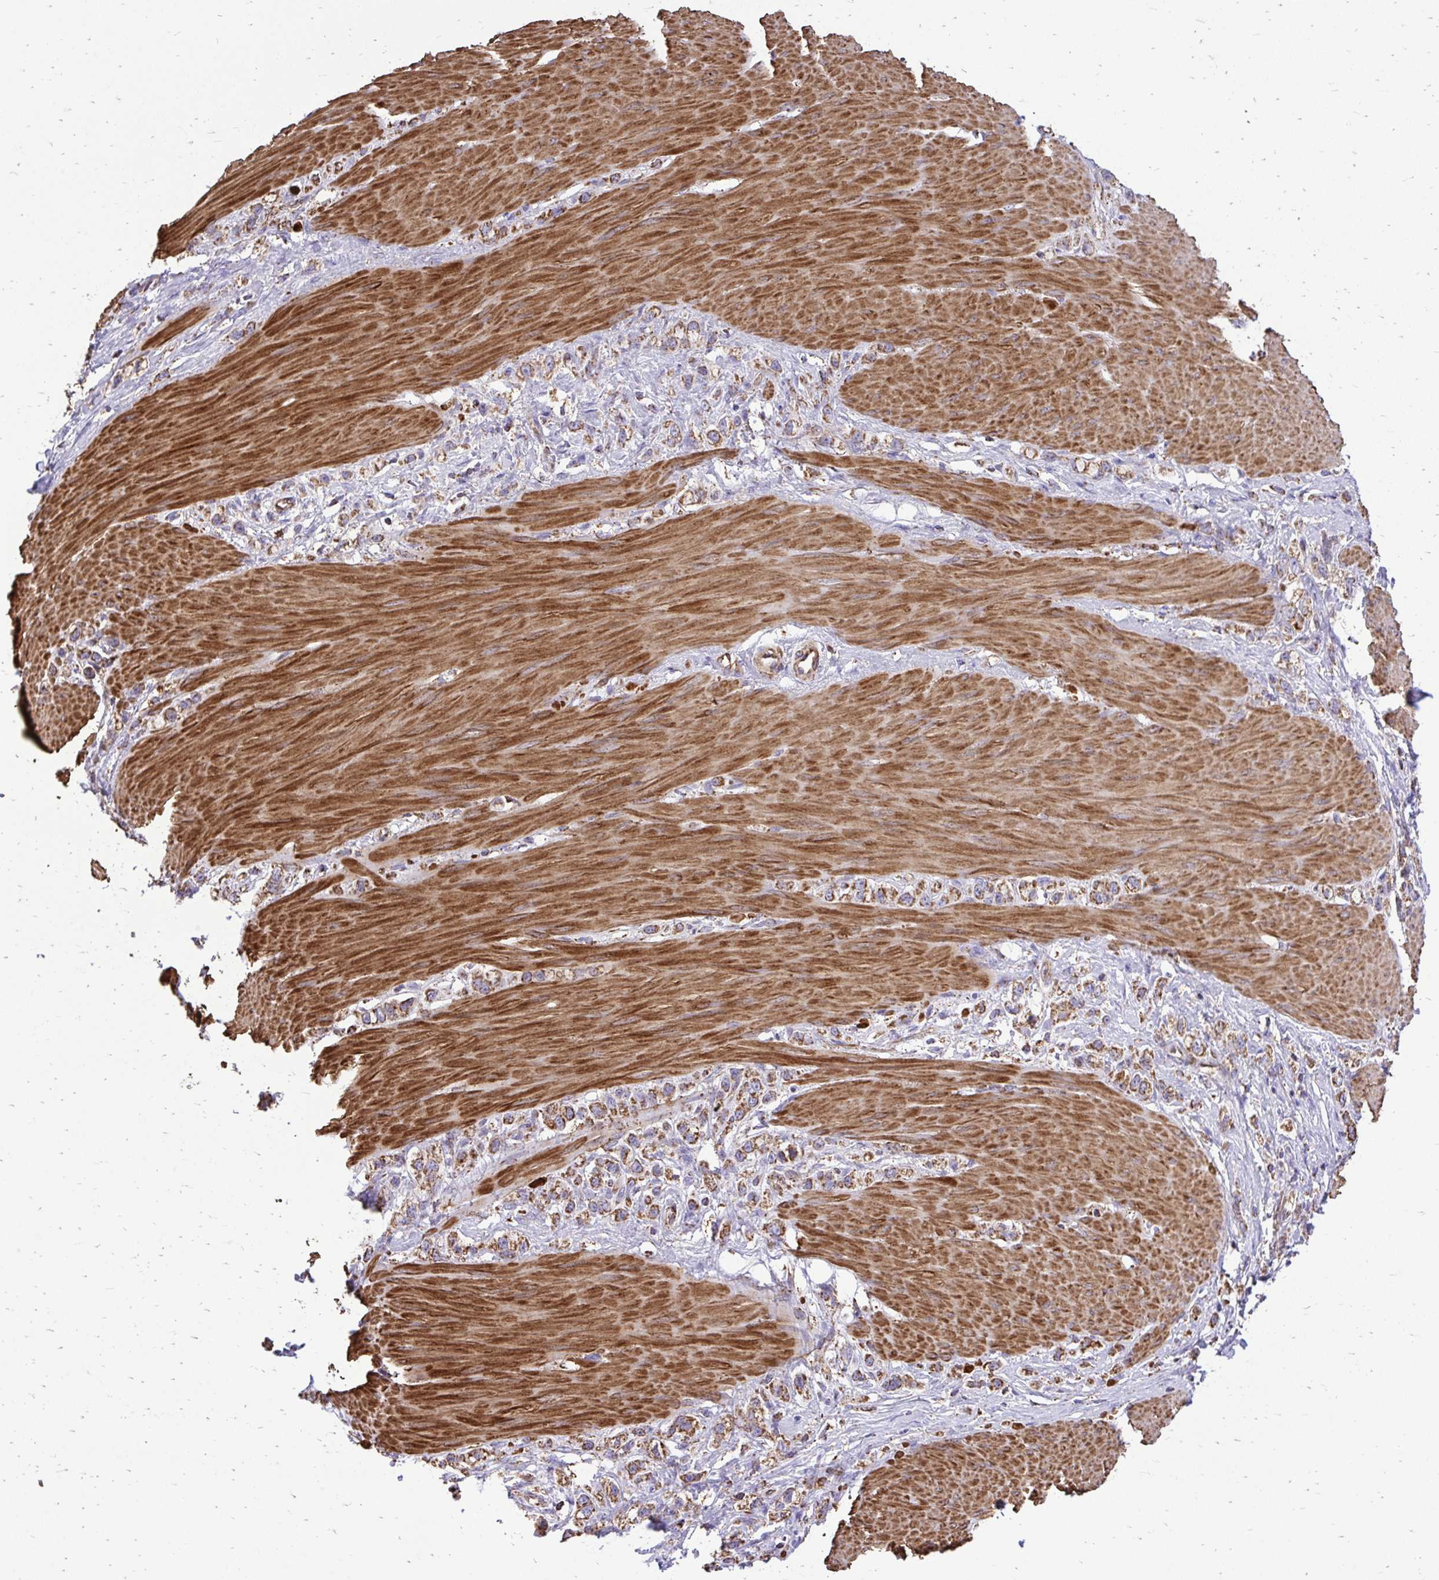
{"staining": {"intensity": "moderate", "quantity": ">75%", "location": "cytoplasmic/membranous"}, "tissue": "stomach cancer", "cell_type": "Tumor cells", "image_type": "cancer", "snomed": [{"axis": "morphology", "description": "Adenocarcinoma, NOS"}, {"axis": "topography", "description": "Stomach"}], "caption": "Immunohistochemical staining of stomach adenocarcinoma exhibits moderate cytoplasmic/membranous protein positivity in approximately >75% of tumor cells. (DAB IHC with brightfield microscopy, high magnification).", "gene": "UBE2C", "patient": {"sex": "female", "age": 65}}